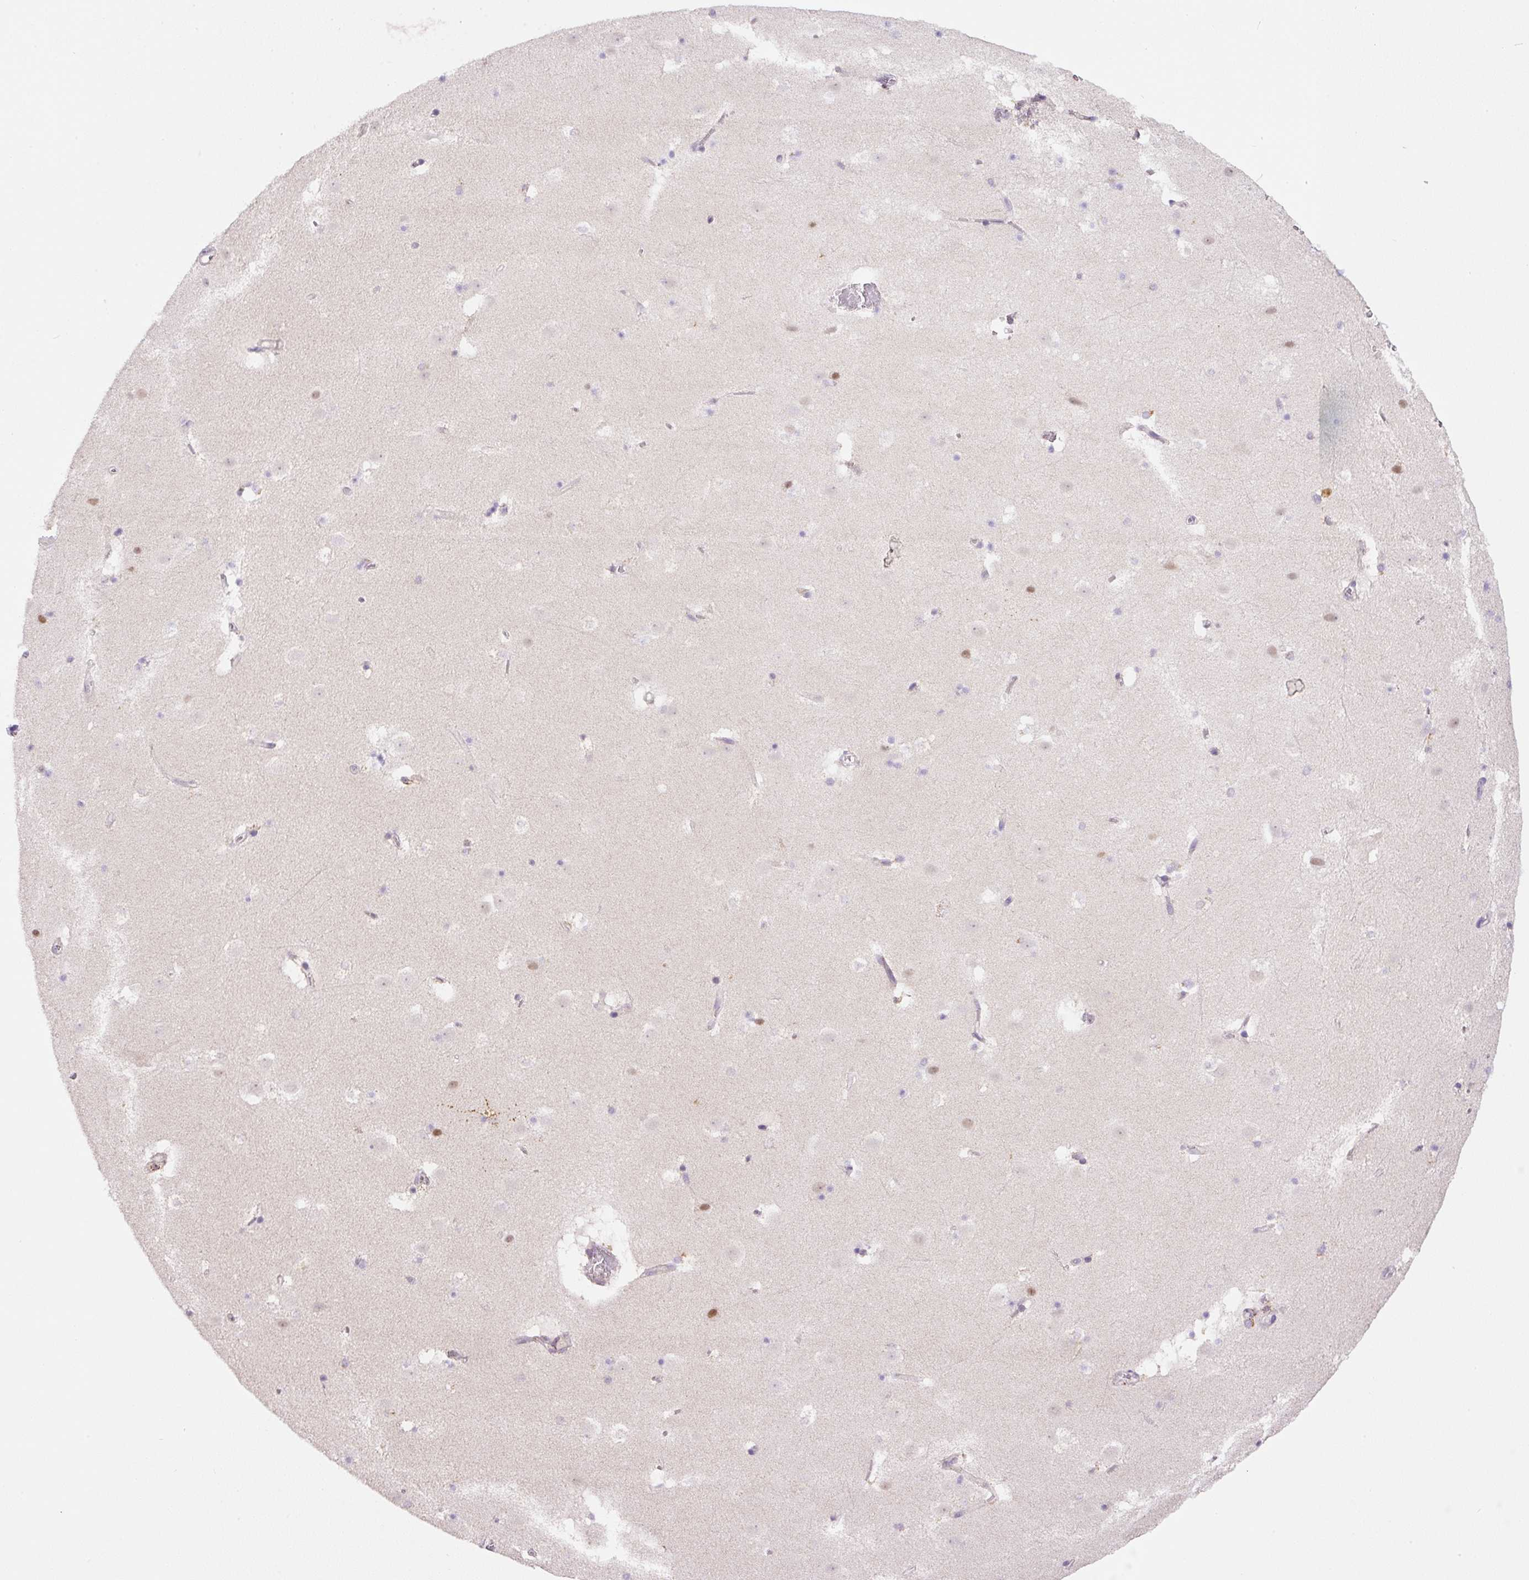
{"staining": {"intensity": "negative", "quantity": "none", "location": "none"}, "tissue": "caudate", "cell_type": "Glial cells", "image_type": "normal", "snomed": [{"axis": "morphology", "description": "Normal tissue, NOS"}, {"axis": "topography", "description": "Lateral ventricle wall"}], "caption": "A histopathology image of human caudate is negative for staining in glial cells. (Stains: DAB immunohistochemistry with hematoxylin counter stain, Microscopy: brightfield microscopy at high magnification).", "gene": "PCK2", "patient": {"sex": "male", "age": 37}}